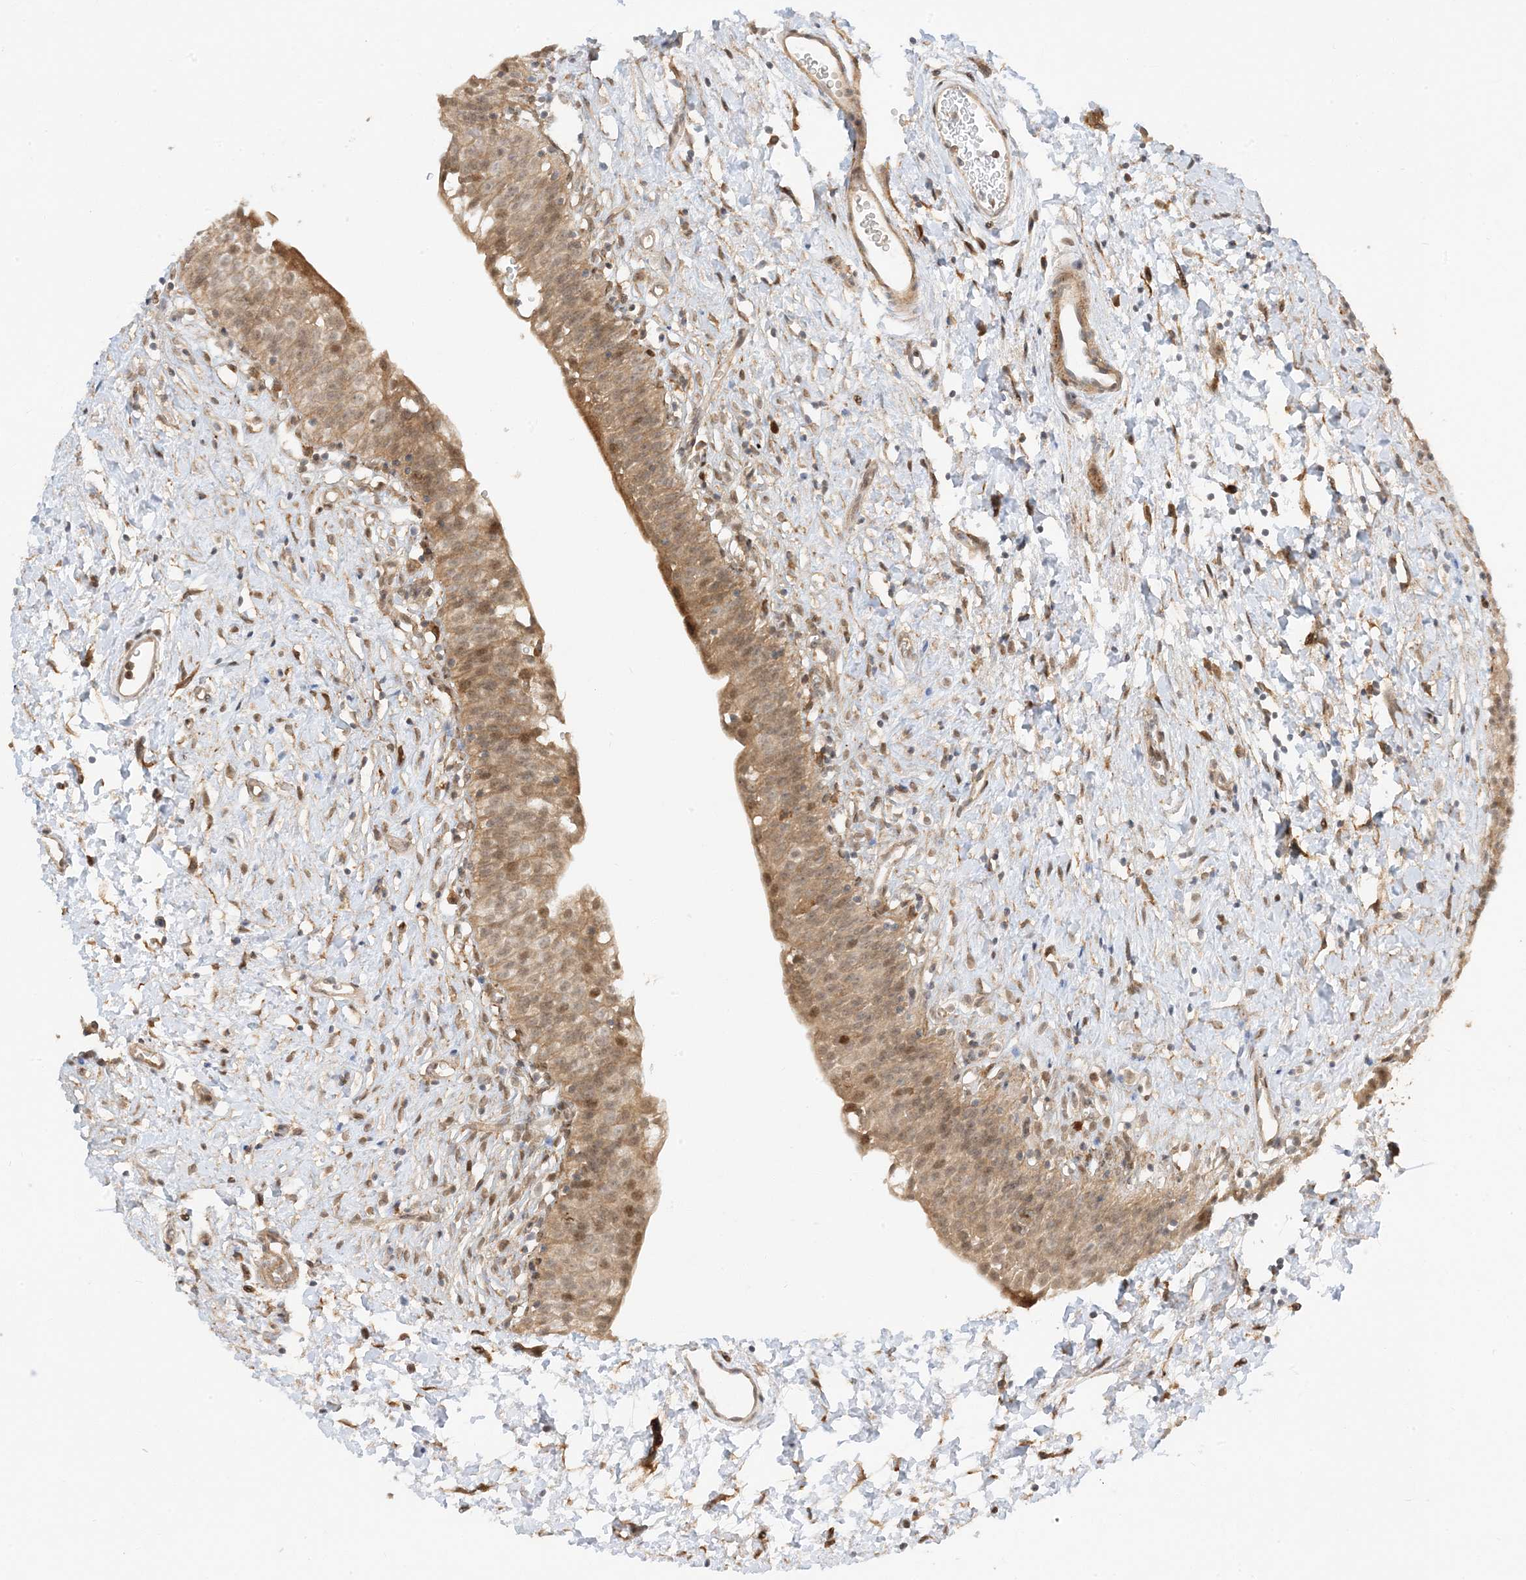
{"staining": {"intensity": "moderate", "quantity": ">75%", "location": "cytoplasmic/membranous,nuclear"}, "tissue": "urinary bladder", "cell_type": "Urothelial cells", "image_type": "normal", "snomed": [{"axis": "morphology", "description": "Normal tissue, NOS"}, {"axis": "topography", "description": "Urinary bladder"}], "caption": "The photomicrograph displays immunohistochemical staining of unremarkable urinary bladder. There is moderate cytoplasmic/membranous,nuclear staining is present in approximately >75% of urothelial cells. (DAB = brown stain, brightfield microscopy at high magnification).", "gene": "SCARF2", "patient": {"sex": "male", "age": 51}}